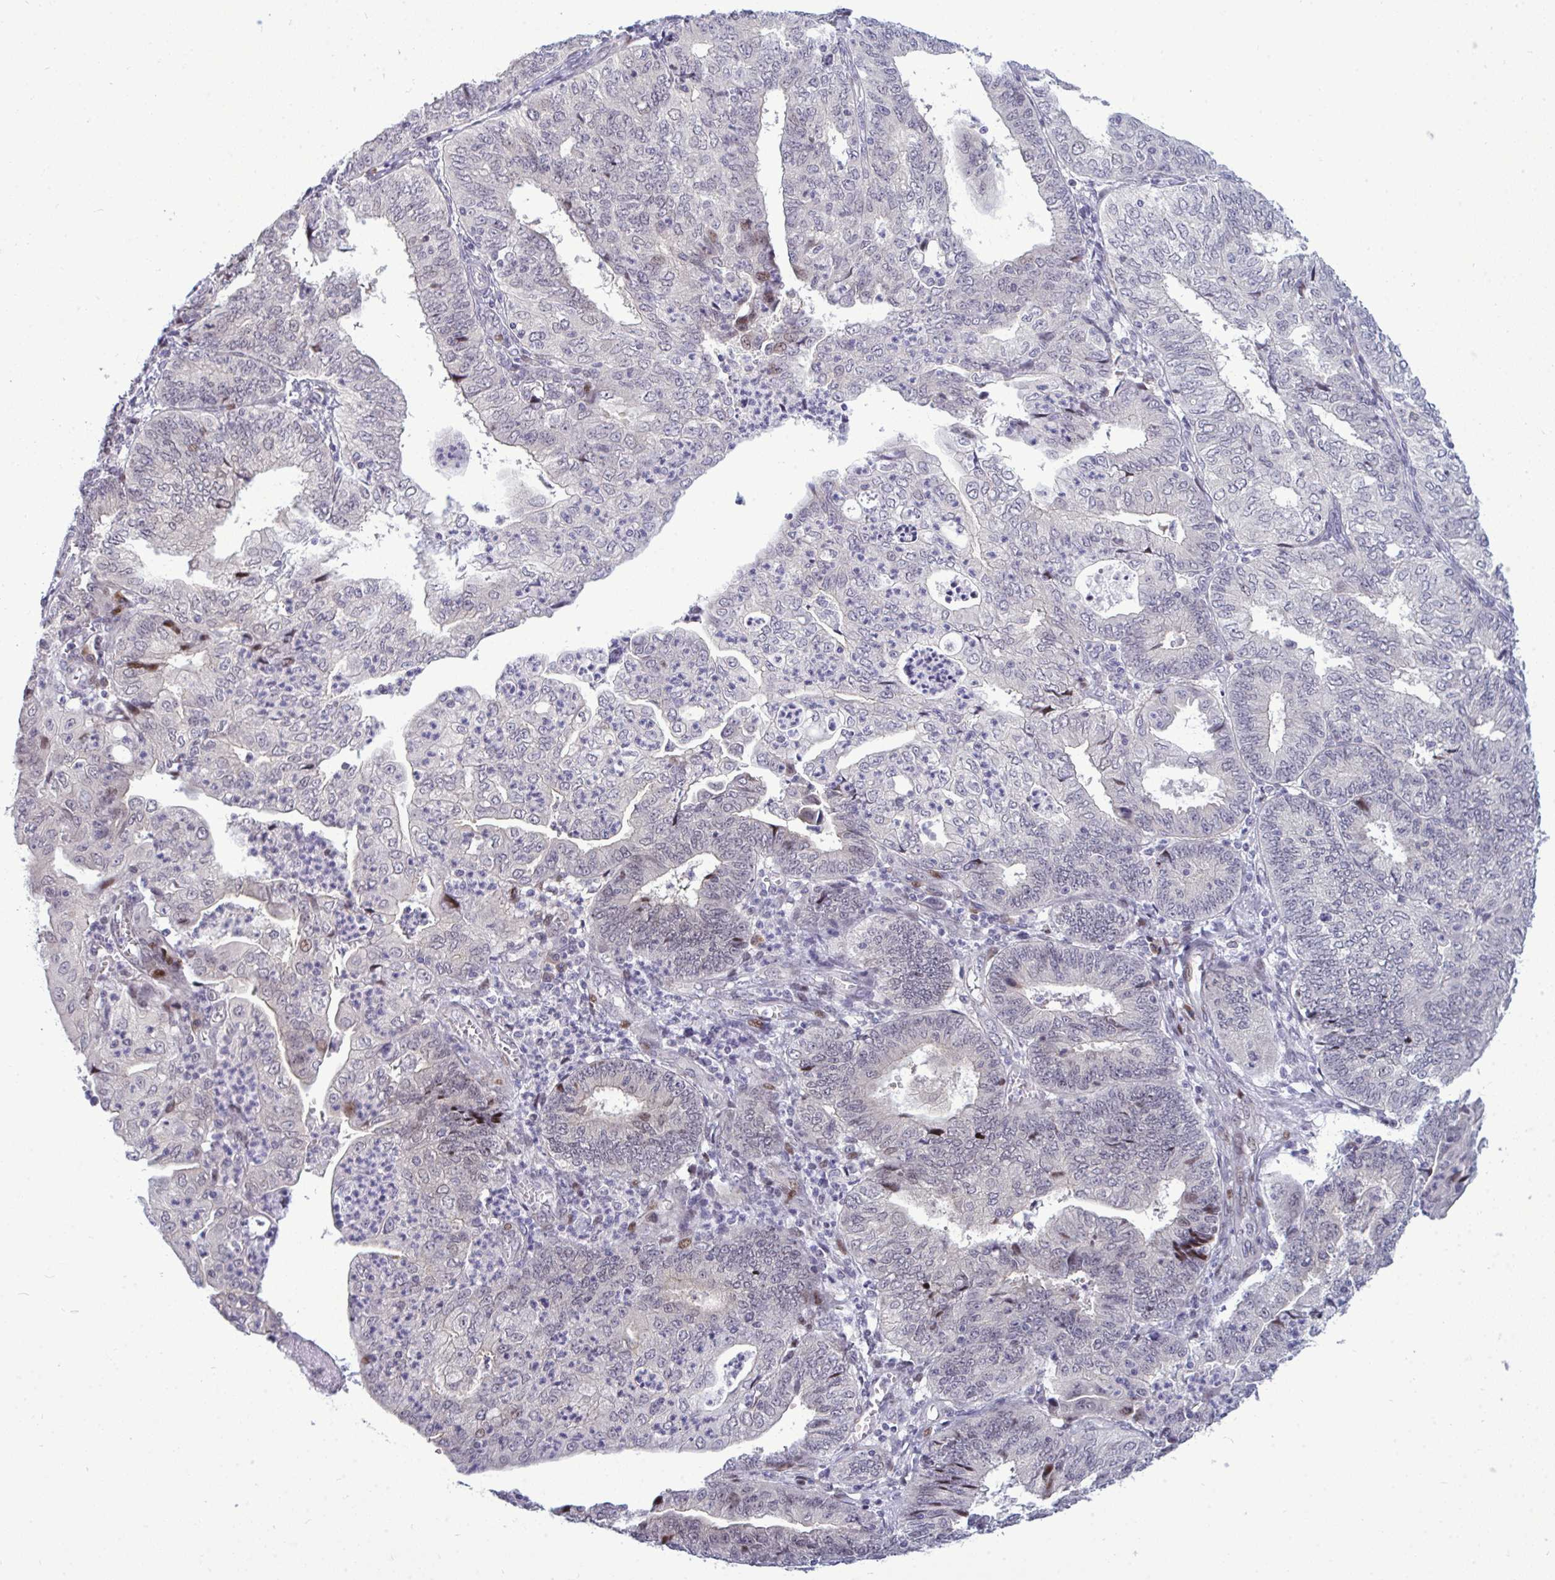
{"staining": {"intensity": "weak", "quantity": "<25%", "location": "nuclear"}, "tissue": "endometrial cancer", "cell_type": "Tumor cells", "image_type": "cancer", "snomed": [{"axis": "morphology", "description": "Adenocarcinoma, NOS"}, {"axis": "topography", "description": "Endometrium"}], "caption": "The micrograph displays no staining of tumor cells in adenocarcinoma (endometrial).", "gene": "TAB1", "patient": {"sex": "female", "age": 56}}